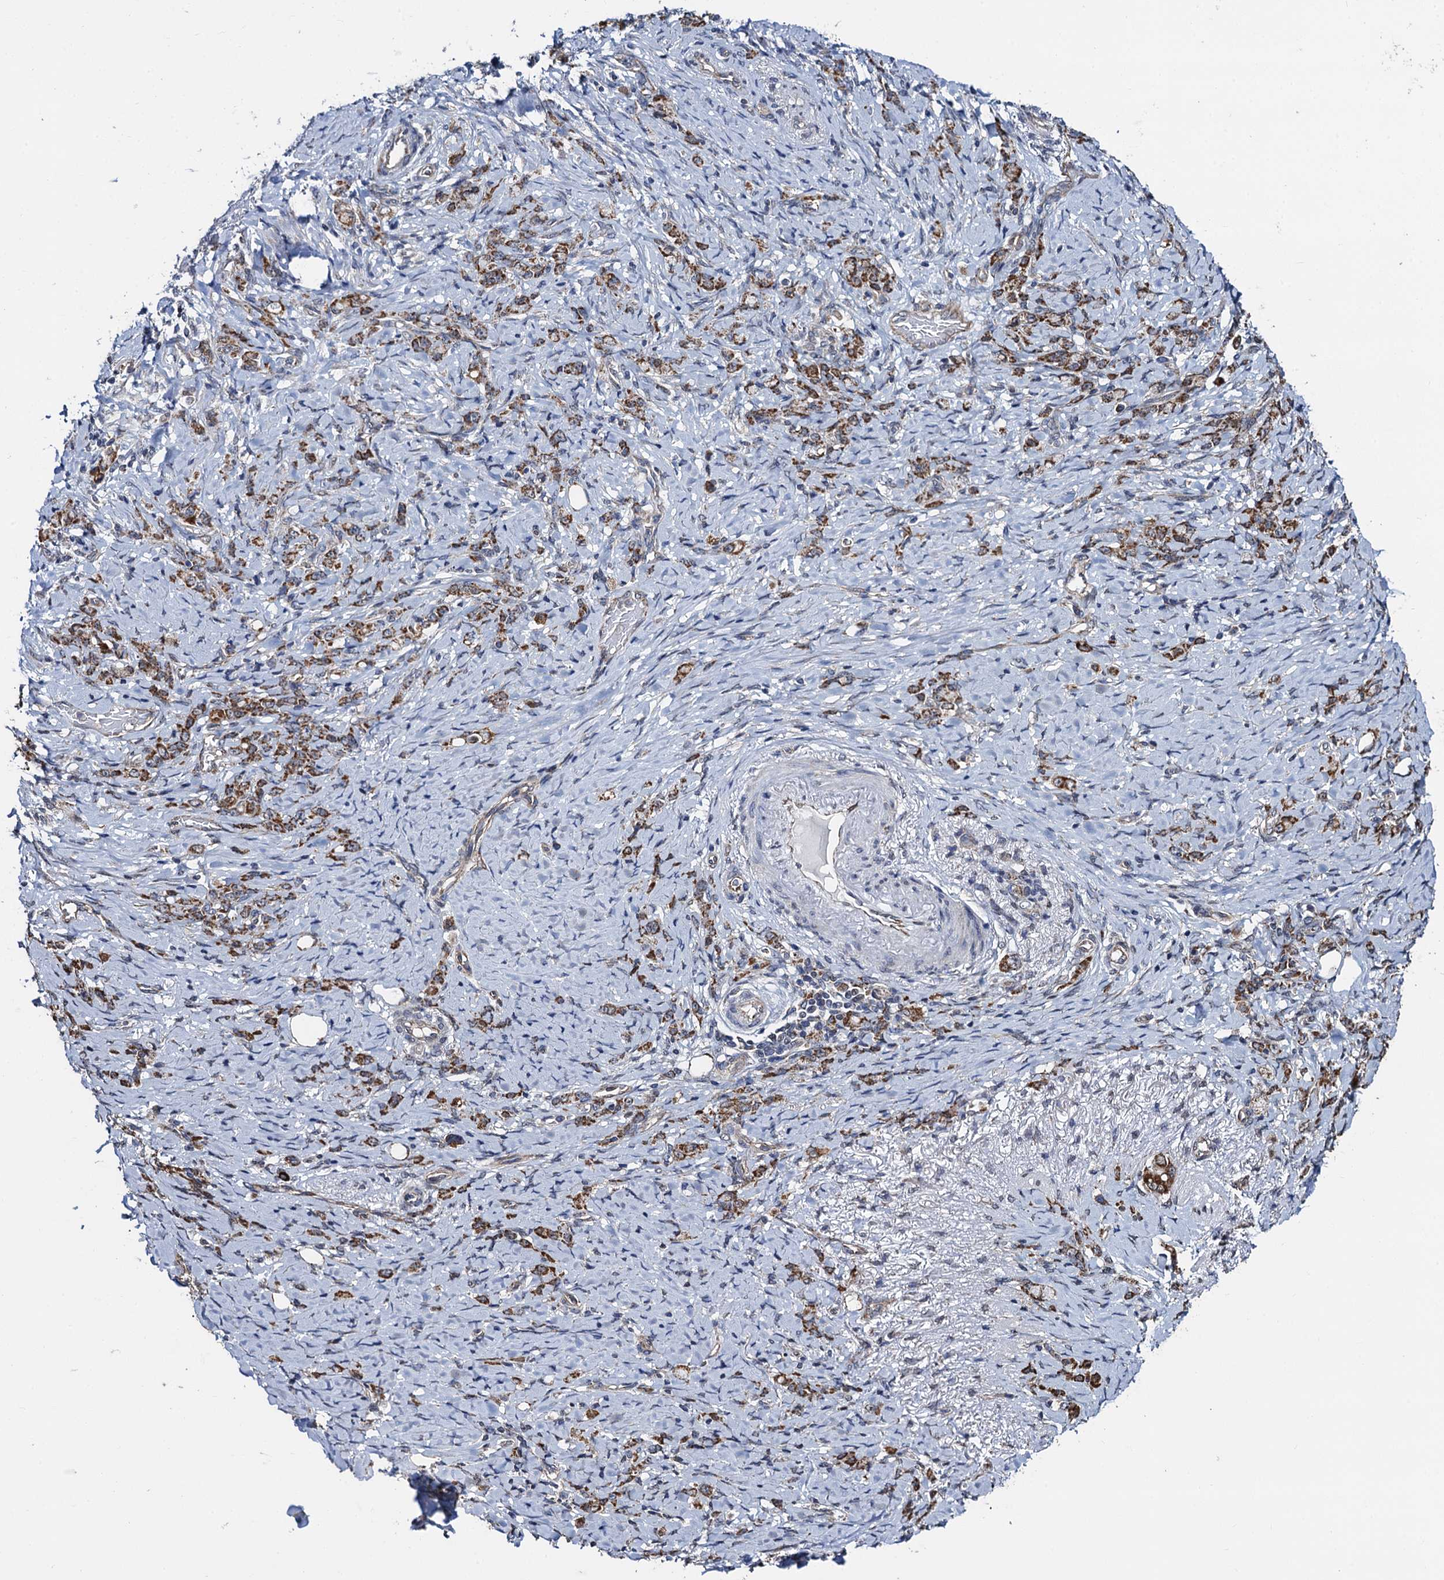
{"staining": {"intensity": "strong", "quantity": ">75%", "location": "cytoplasmic/membranous"}, "tissue": "stomach cancer", "cell_type": "Tumor cells", "image_type": "cancer", "snomed": [{"axis": "morphology", "description": "Adenocarcinoma, NOS"}, {"axis": "topography", "description": "Stomach"}], "caption": "Approximately >75% of tumor cells in stomach cancer (adenocarcinoma) show strong cytoplasmic/membranous protein expression as visualized by brown immunohistochemical staining.", "gene": "PTCD3", "patient": {"sex": "female", "age": 79}}